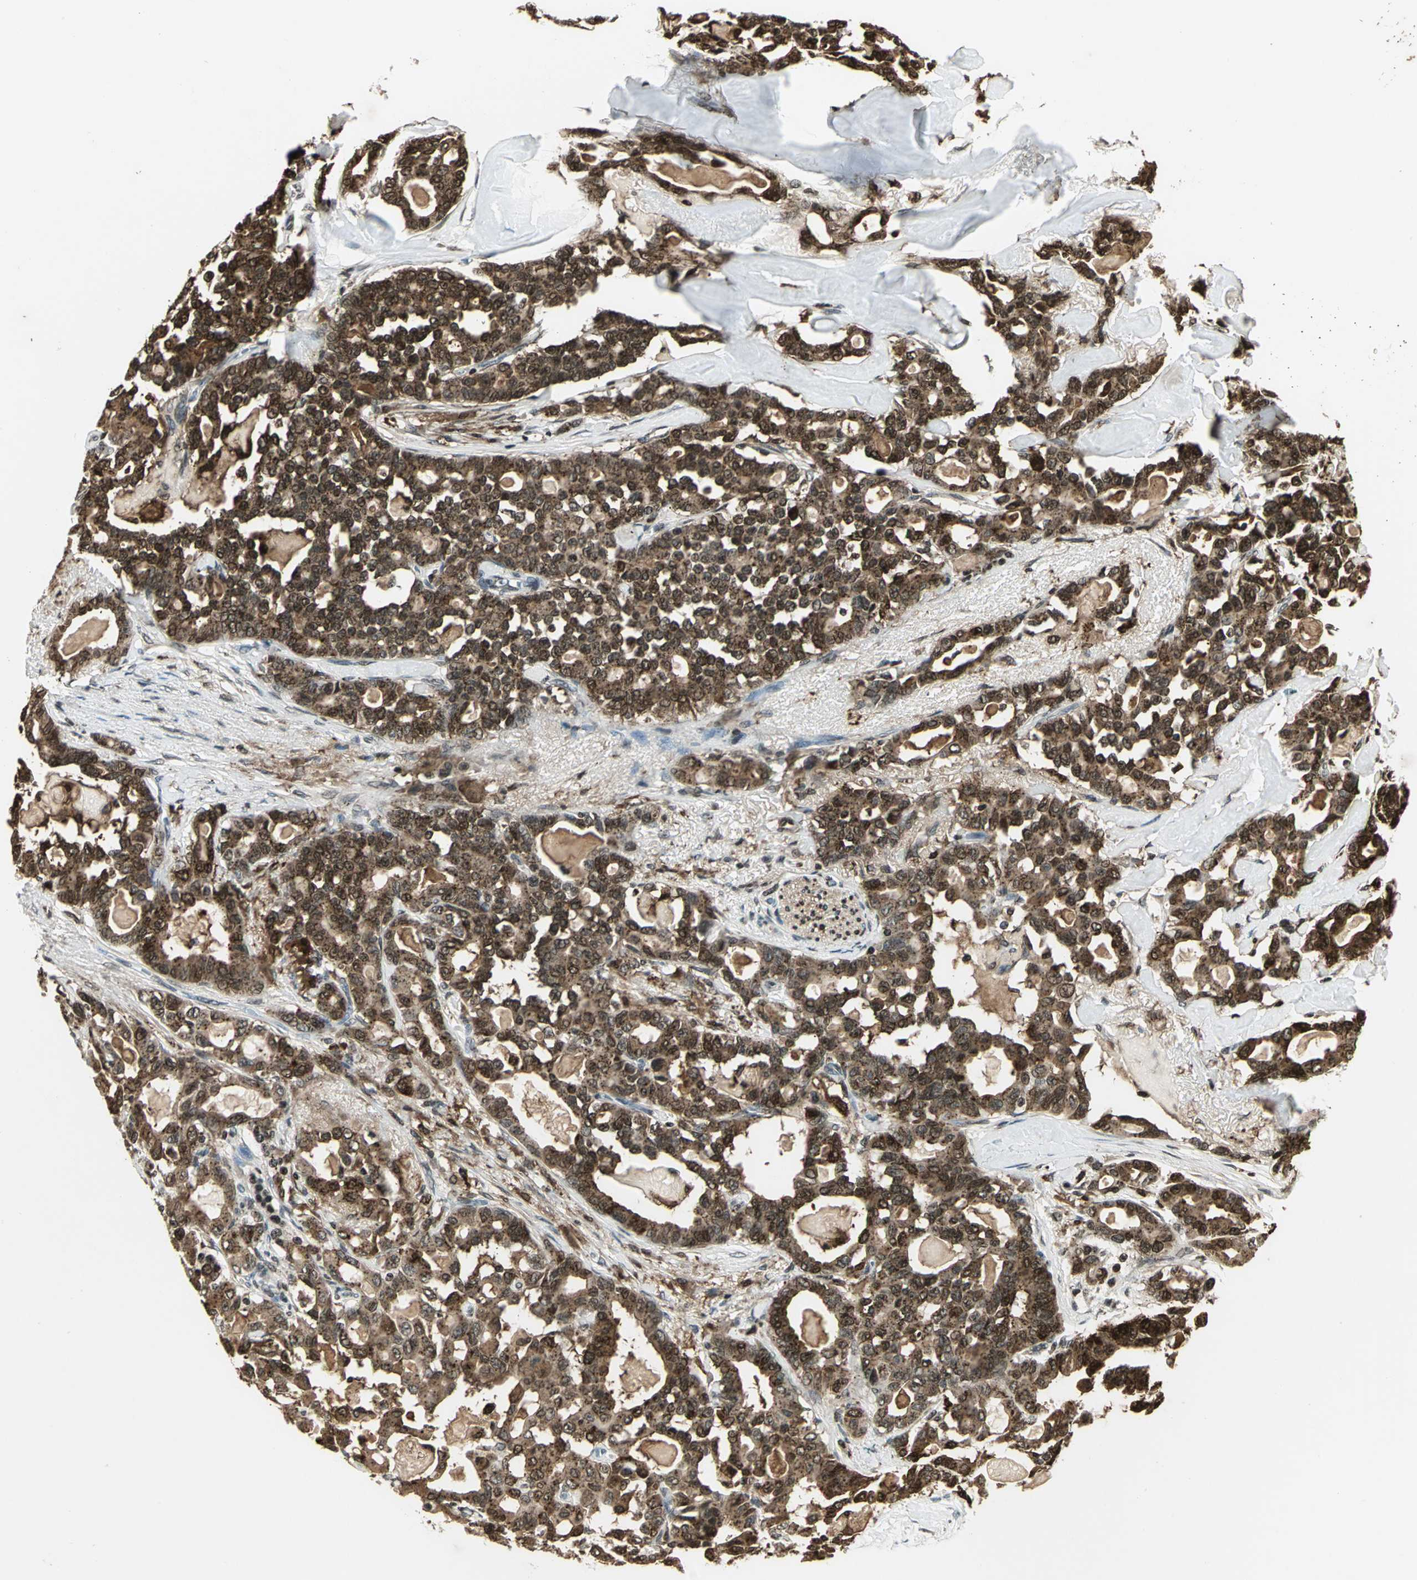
{"staining": {"intensity": "strong", "quantity": ">75%", "location": "cytoplasmic/membranous,nuclear"}, "tissue": "pancreatic cancer", "cell_type": "Tumor cells", "image_type": "cancer", "snomed": [{"axis": "morphology", "description": "Adenocarcinoma, NOS"}, {"axis": "topography", "description": "Pancreas"}], "caption": "Immunohistochemistry (DAB (3,3'-diaminobenzidine)) staining of human adenocarcinoma (pancreatic) demonstrates strong cytoplasmic/membranous and nuclear protein expression in approximately >75% of tumor cells. (IHC, brightfield microscopy, high magnification).", "gene": "LGALS3", "patient": {"sex": "male", "age": 63}}